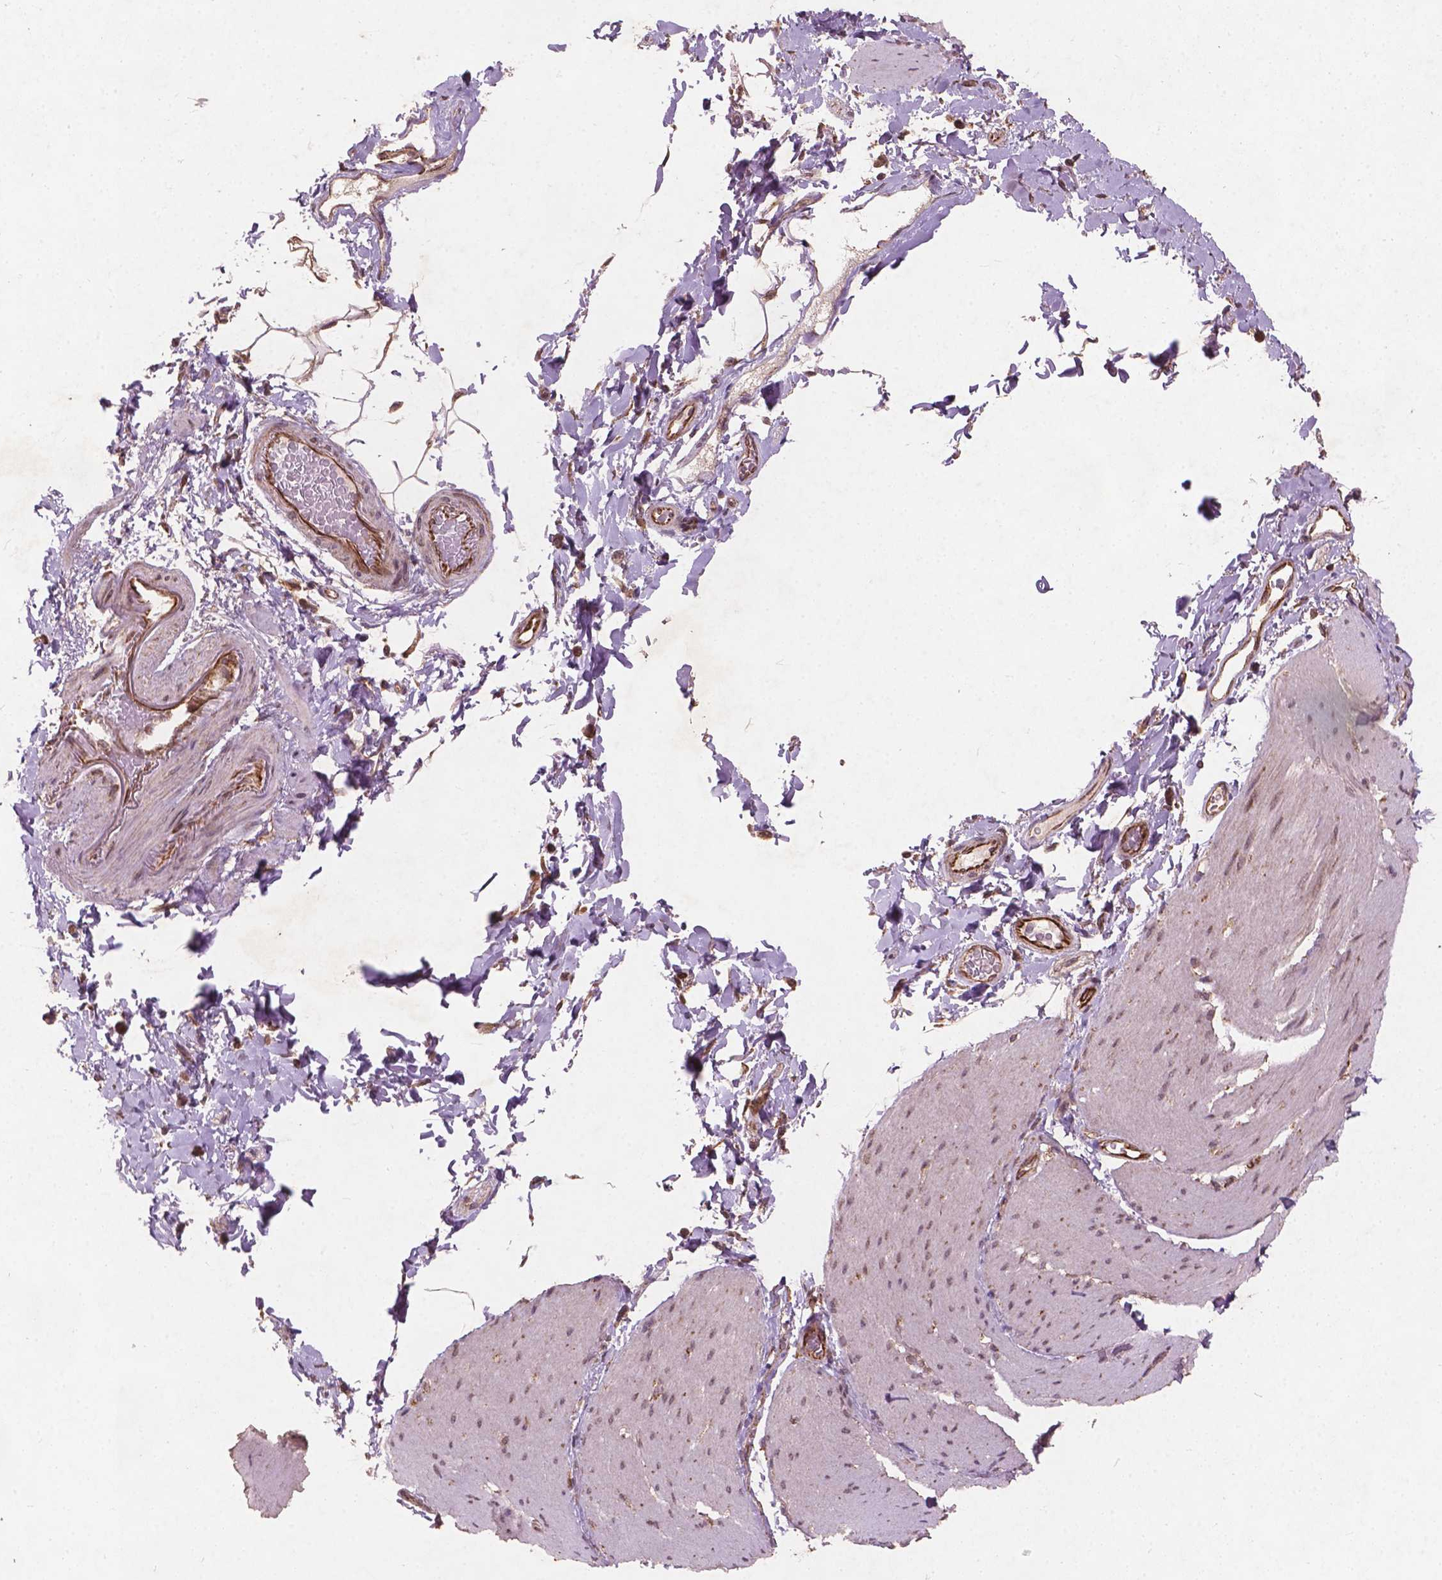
{"staining": {"intensity": "negative", "quantity": "none", "location": "none"}, "tissue": "smooth muscle", "cell_type": "Smooth muscle cells", "image_type": "normal", "snomed": [{"axis": "morphology", "description": "Normal tissue, NOS"}, {"axis": "topography", "description": "Smooth muscle"}, {"axis": "topography", "description": "Colon"}], "caption": "Smooth muscle stained for a protein using immunohistochemistry (IHC) displays no positivity smooth muscle cells.", "gene": "SMAD2", "patient": {"sex": "male", "age": 73}}